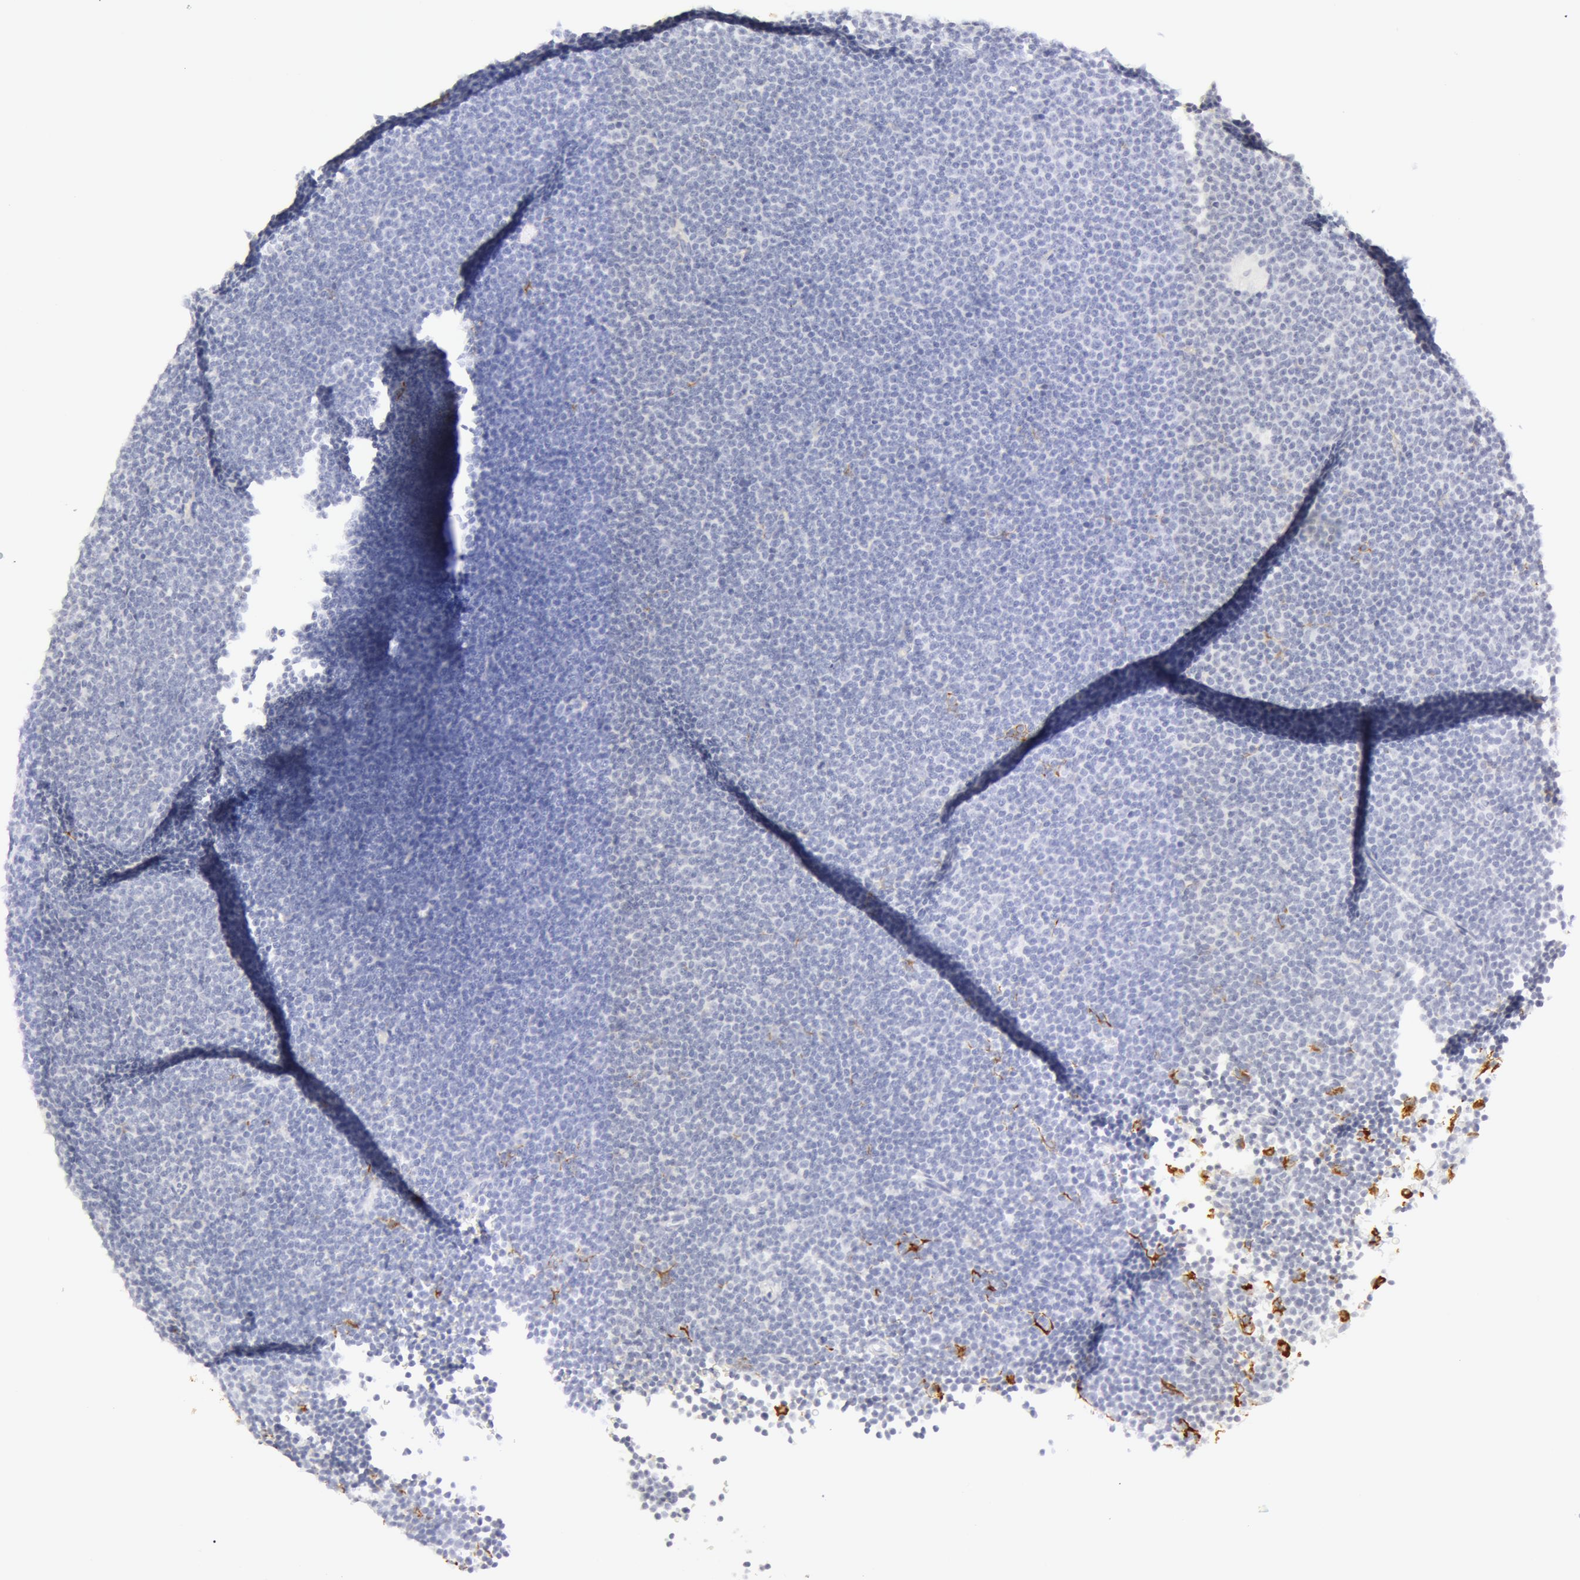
{"staining": {"intensity": "negative", "quantity": "none", "location": "none"}, "tissue": "lymphoma", "cell_type": "Tumor cells", "image_type": "cancer", "snomed": [{"axis": "morphology", "description": "Malignant lymphoma, non-Hodgkin's type, Low grade"}, {"axis": "topography", "description": "Lymph node"}], "caption": "IHC photomicrograph of human low-grade malignant lymphoma, non-Hodgkin's type stained for a protein (brown), which displays no positivity in tumor cells.", "gene": "KRT8", "patient": {"sex": "female", "age": 69}}